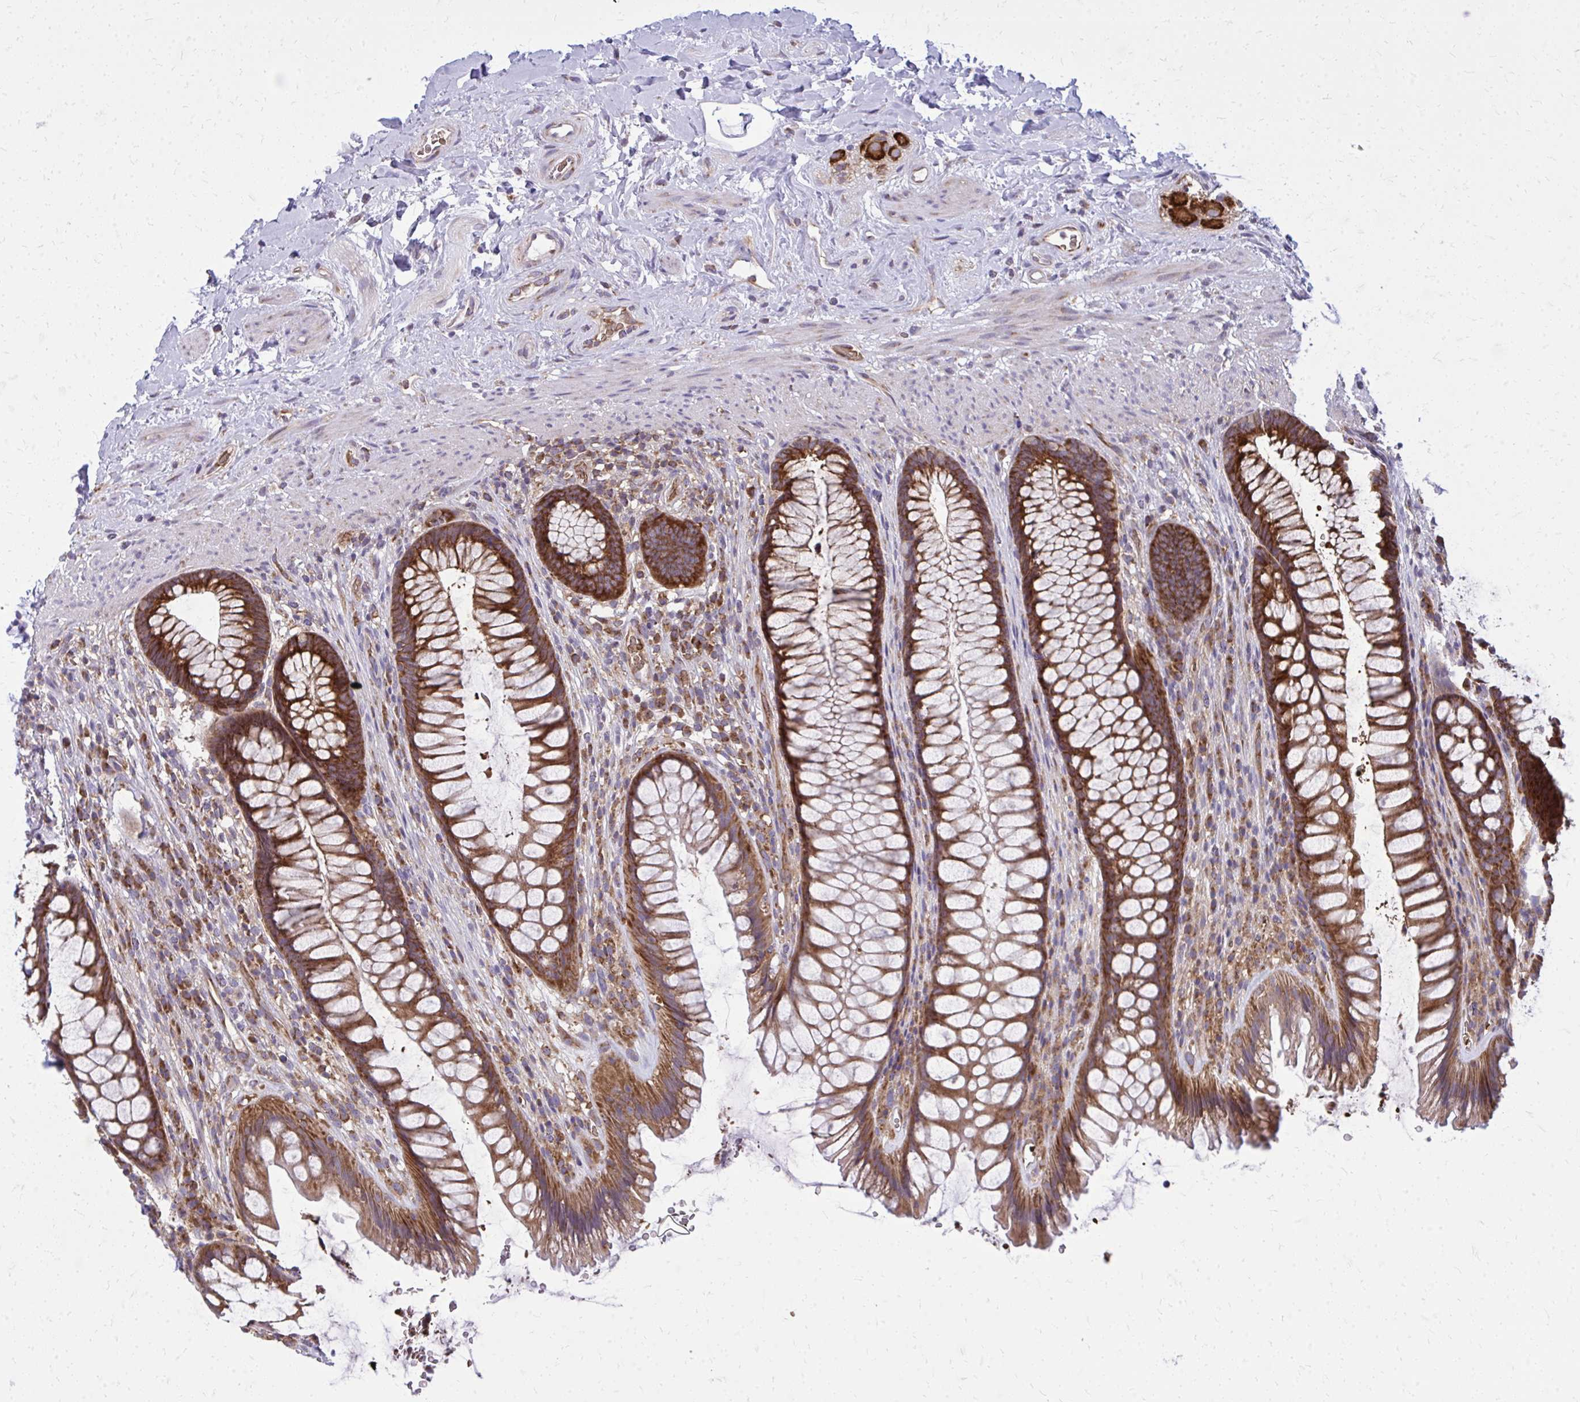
{"staining": {"intensity": "strong", "quantity": ">75%", "location": "cytoplasmic/membranous"}, "tissue": "rectum", "cell_type": "Glandular cells", "image_type": "normal", "snomed": [{"axis": "morphology", "description": "Normal tissue, NOS"}, {"axis": "topography", "description": "Rectum"}], "caption": "Normal rectum displays strong cytoplasmic/membranous positivity in approximately >75% of glandular cells.", "gene": "PDK4", "patient": {"sex": "male", "age": 53}}